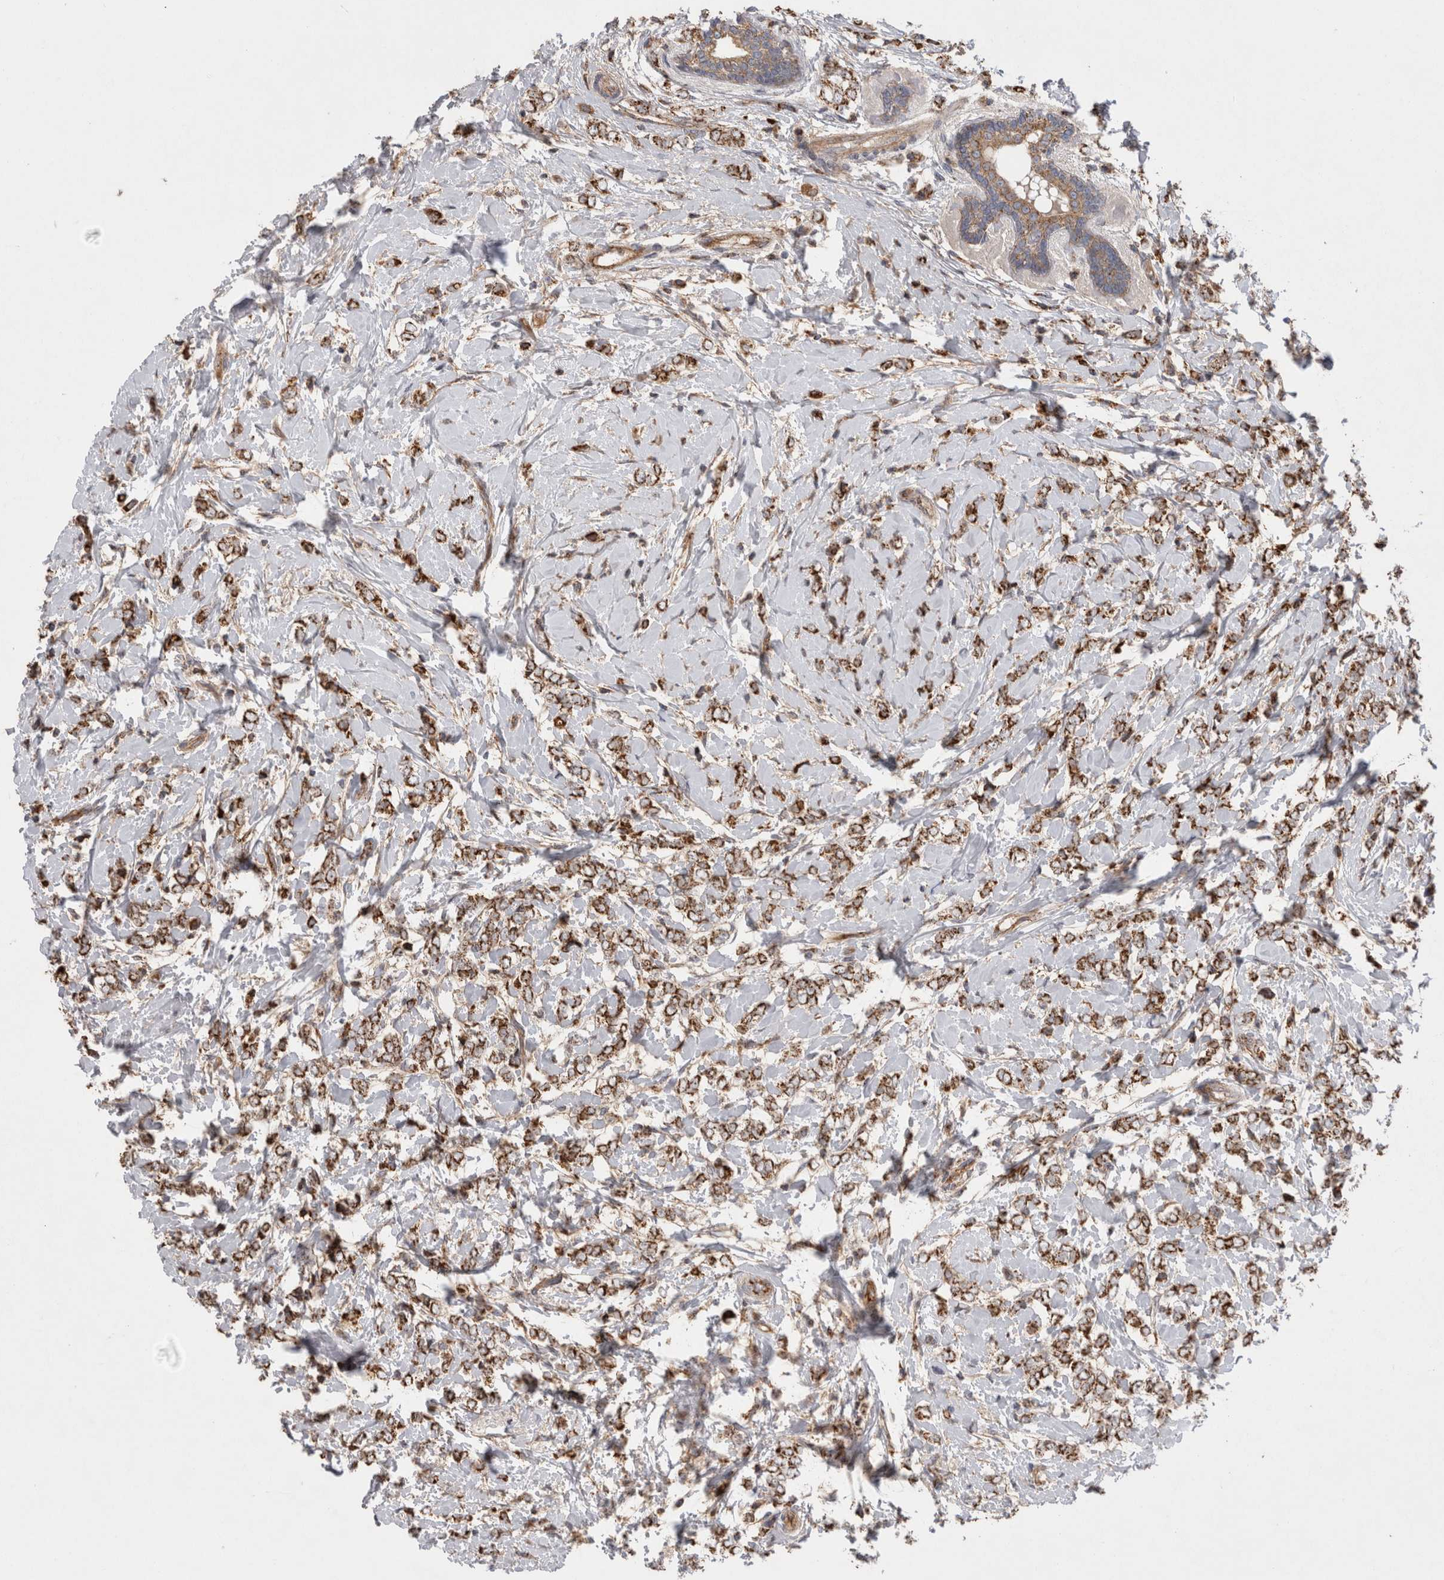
{"staining": {"intensity": "strong", "quantity": ">75%", "location": "cytoplasmic/membranous"}, "tissue": "breast cancer", "cell_type": "Tumor cells", "image_type": "cancer", "snomed": [{"axis": "morphology", "description": "Normal tissue, NOS"}, {"axis": "morphology", "description": "Lobular carcinoma"}, {"axis": "topography", "description": "Breast"}], "caption": "An IHC micrograph of neoplastic tissue is shown. Protein staining in brown shows strong cytoplasmic/membranous positivity in breast cancer within tumor cells. The staining was performed using DAB to visualize the protein expression in brown, while the nuclei were stained in blue with hematoxylin (Magnification: 20x).", "gene": "DARS2", "patient": {"sex": "female", "age": 47}}